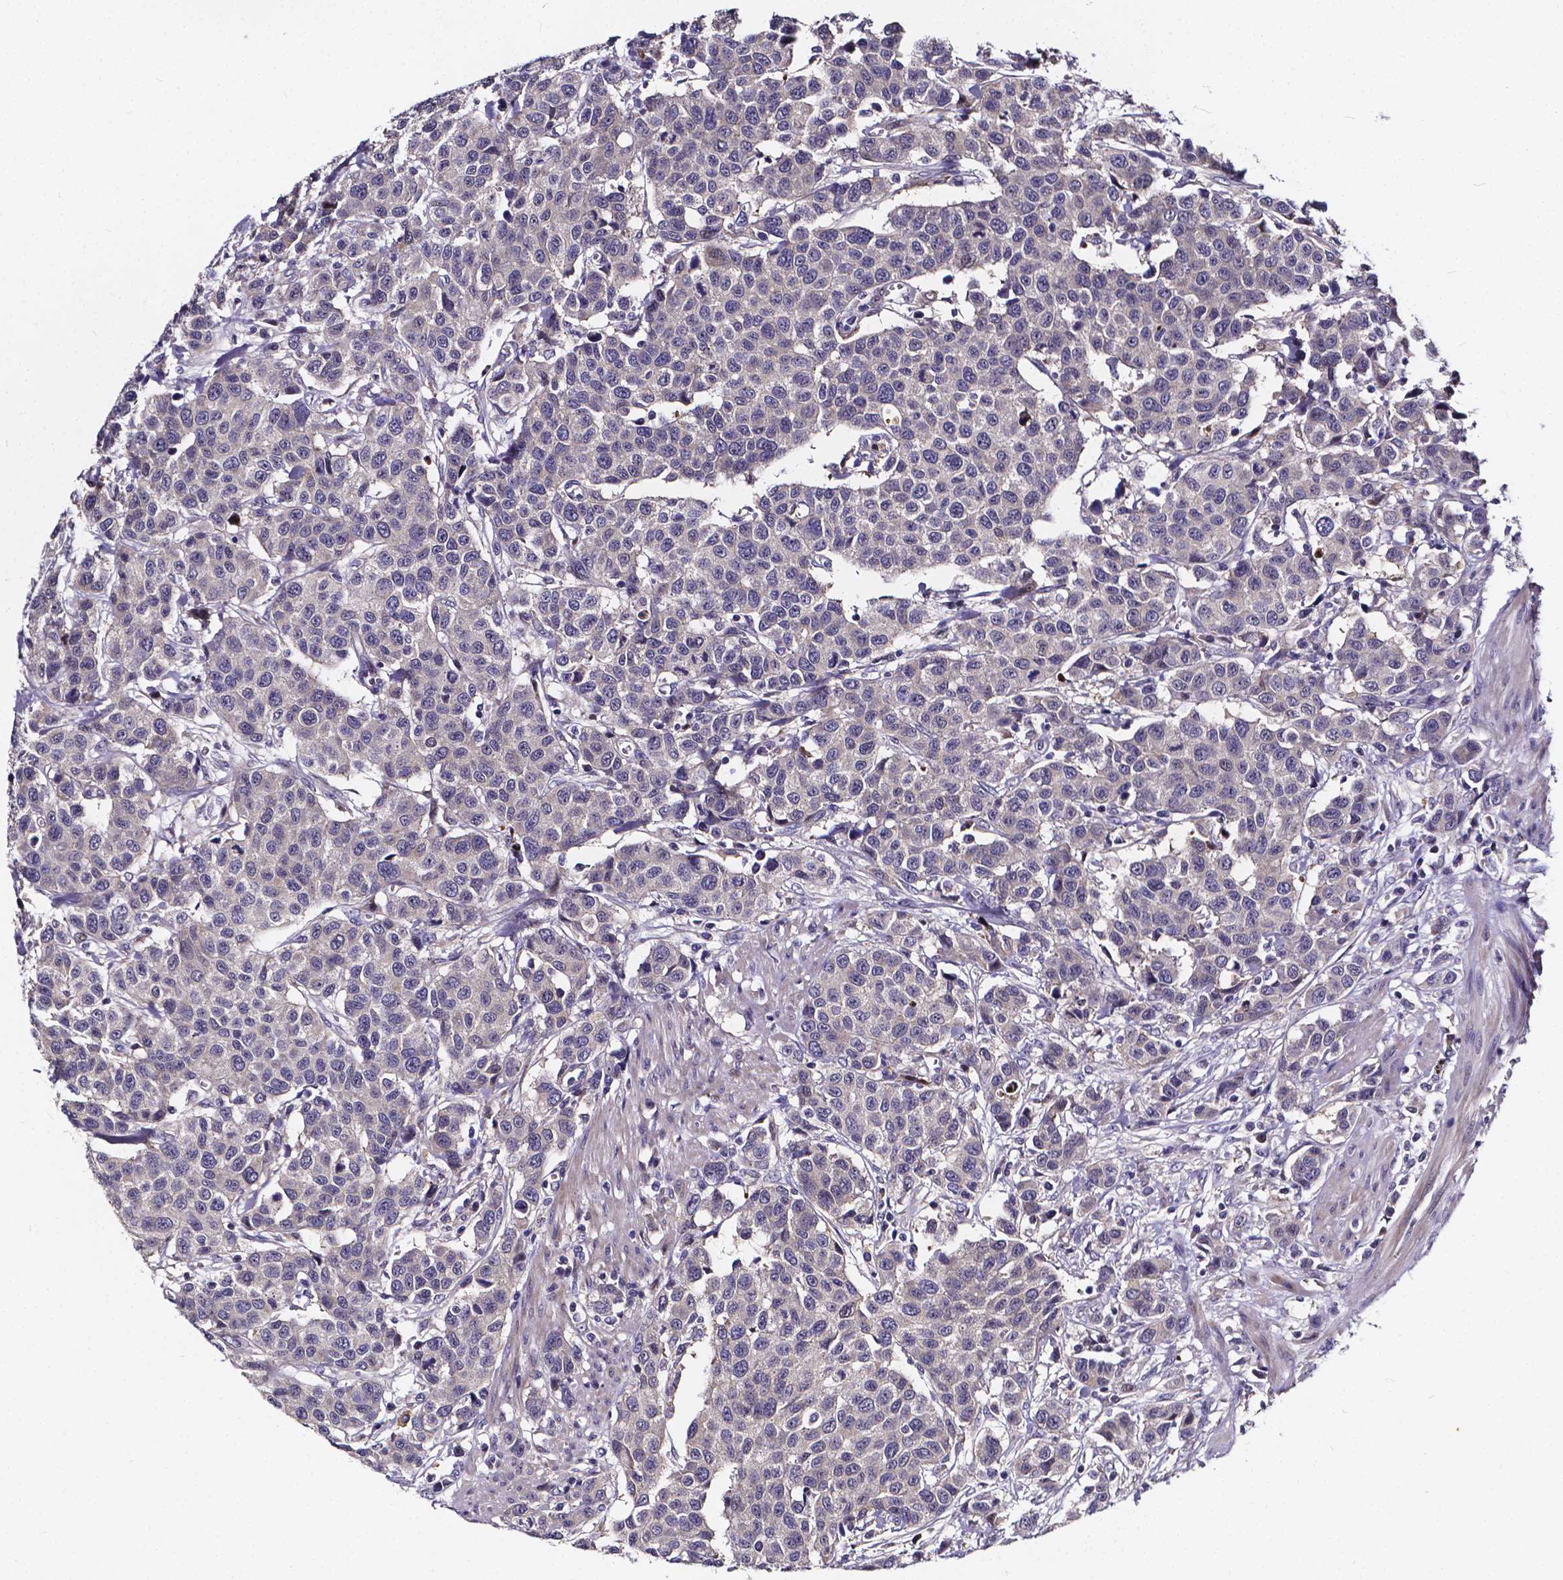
{"staining": {"intensity": "negative", "quantity": "none", "location": "none"}, "tissue": "urothelial cancer", "cell_type": "Tumor cells", "image_type": "cancer", "snomed": [{"axis": "morphology", "description": "Urothelial carcinoma, High grade"}, {"axis": "topography", "description": "Urinary bladder"}], "caption": "A high-resolution micrograph shows immunohistochemistry (IHC) staining of high-grade urothelial carcinoma, which exhibits no significant staining in tumor cells.", "gene": "SOWAHA", "patient": {"sex": "female", "age": 58}}